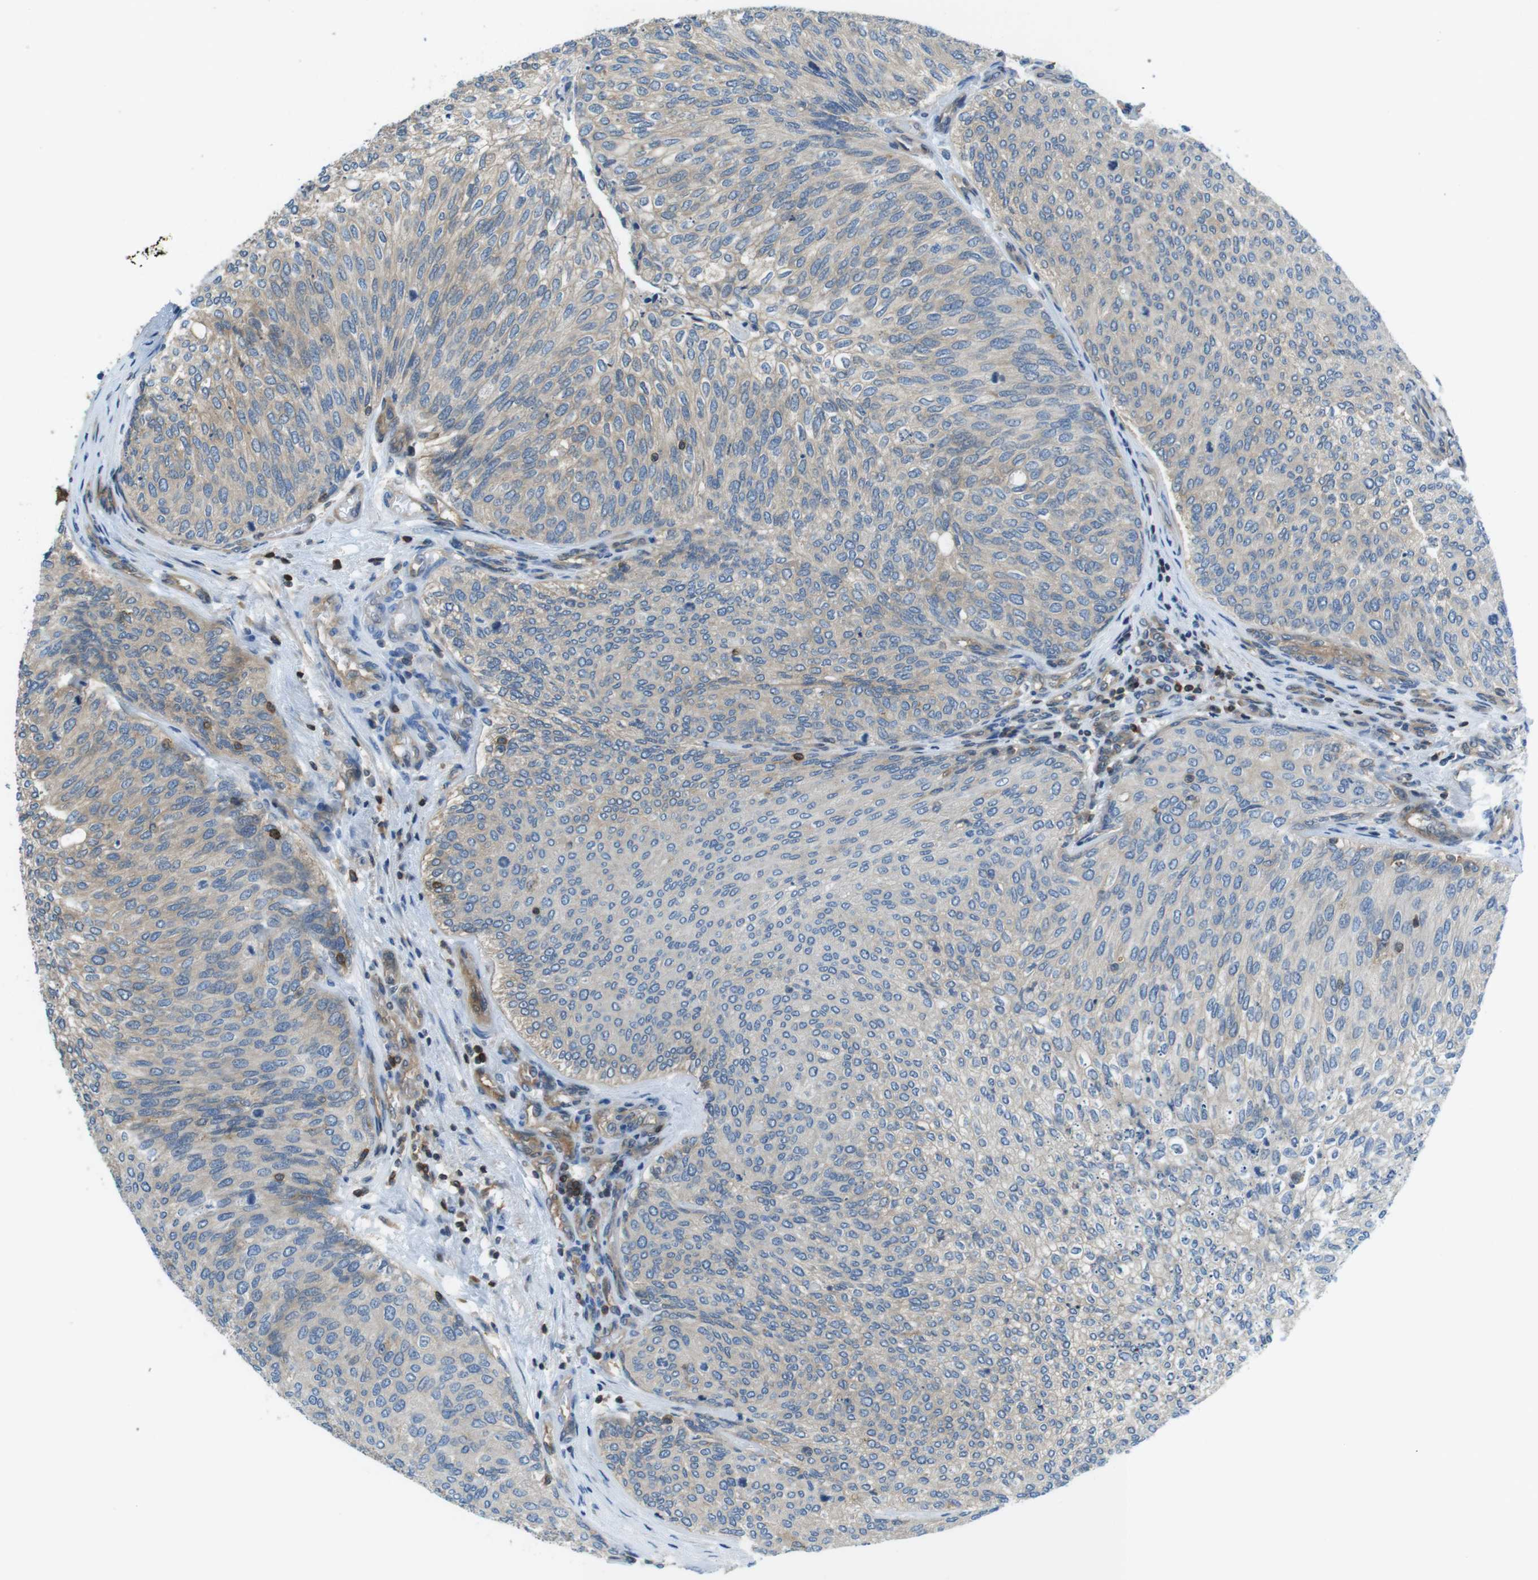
{"staining": {"intensity": "moderate", "quantity": "25%-75%", "location": "cytoplasmic/membranous"}, "tissue": "urothelial cancer", "cell_type": "Tumor cells", "image_type": "cancer", "snomed": [{"axis": "morphology", "description": "Urothelial carcinoma, Low grade"}, {"axis": "topography", "description": "Urinary bladder"}], "caption": "Protein expression analysis of urothelial cancer shows moderate cytoplasmic/membranous staining in approximately 25%-75% of tumor cells.", "gene": "TES", "patient": {"sex": "female", "age": 79}}